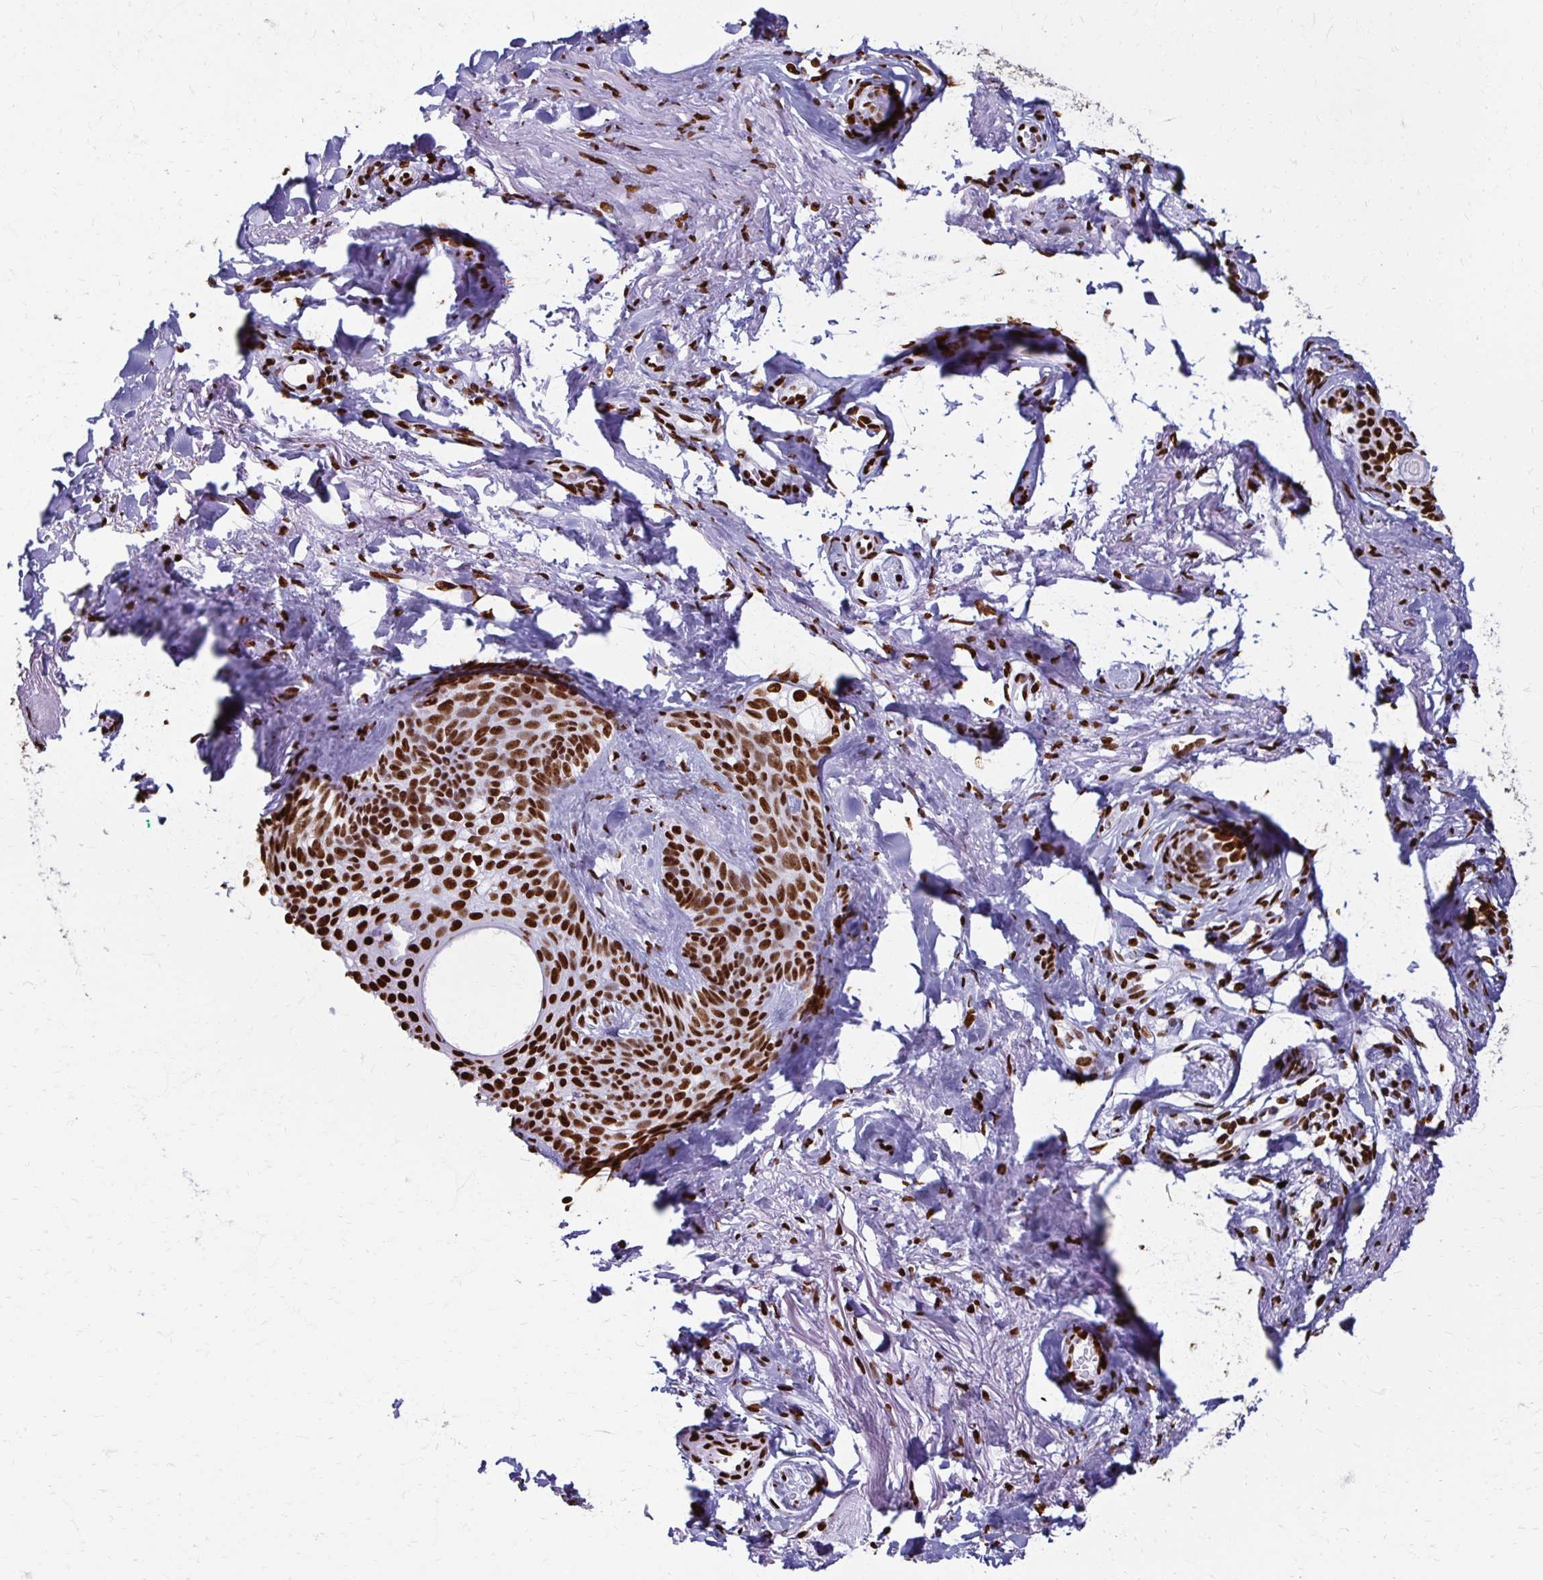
{"staining": {"intensity": "strong", "quantity": ">75%", "location": "nuclear"}, "tissue": "skin cancer", "cell_type": "Tumor cells", "image_type": "cancer", "snomed": [{"axis": "morphology", "description": "Basal cell carcinoma"}, {"axis": "topography", "description": "Skin"}, {"axis": "topography", "description": "Skin of face"}, {"axis": "topography", "description": "Skin of nose"}], "caption": "About >75% of tumor cells in skin cancer (basal cell carcinoma) exhibit strong nuclear protein positivity as visualized by brown immunohistochemical staining.", "gene": "NONO", "patient": {"sex": "female", "age": 86}}